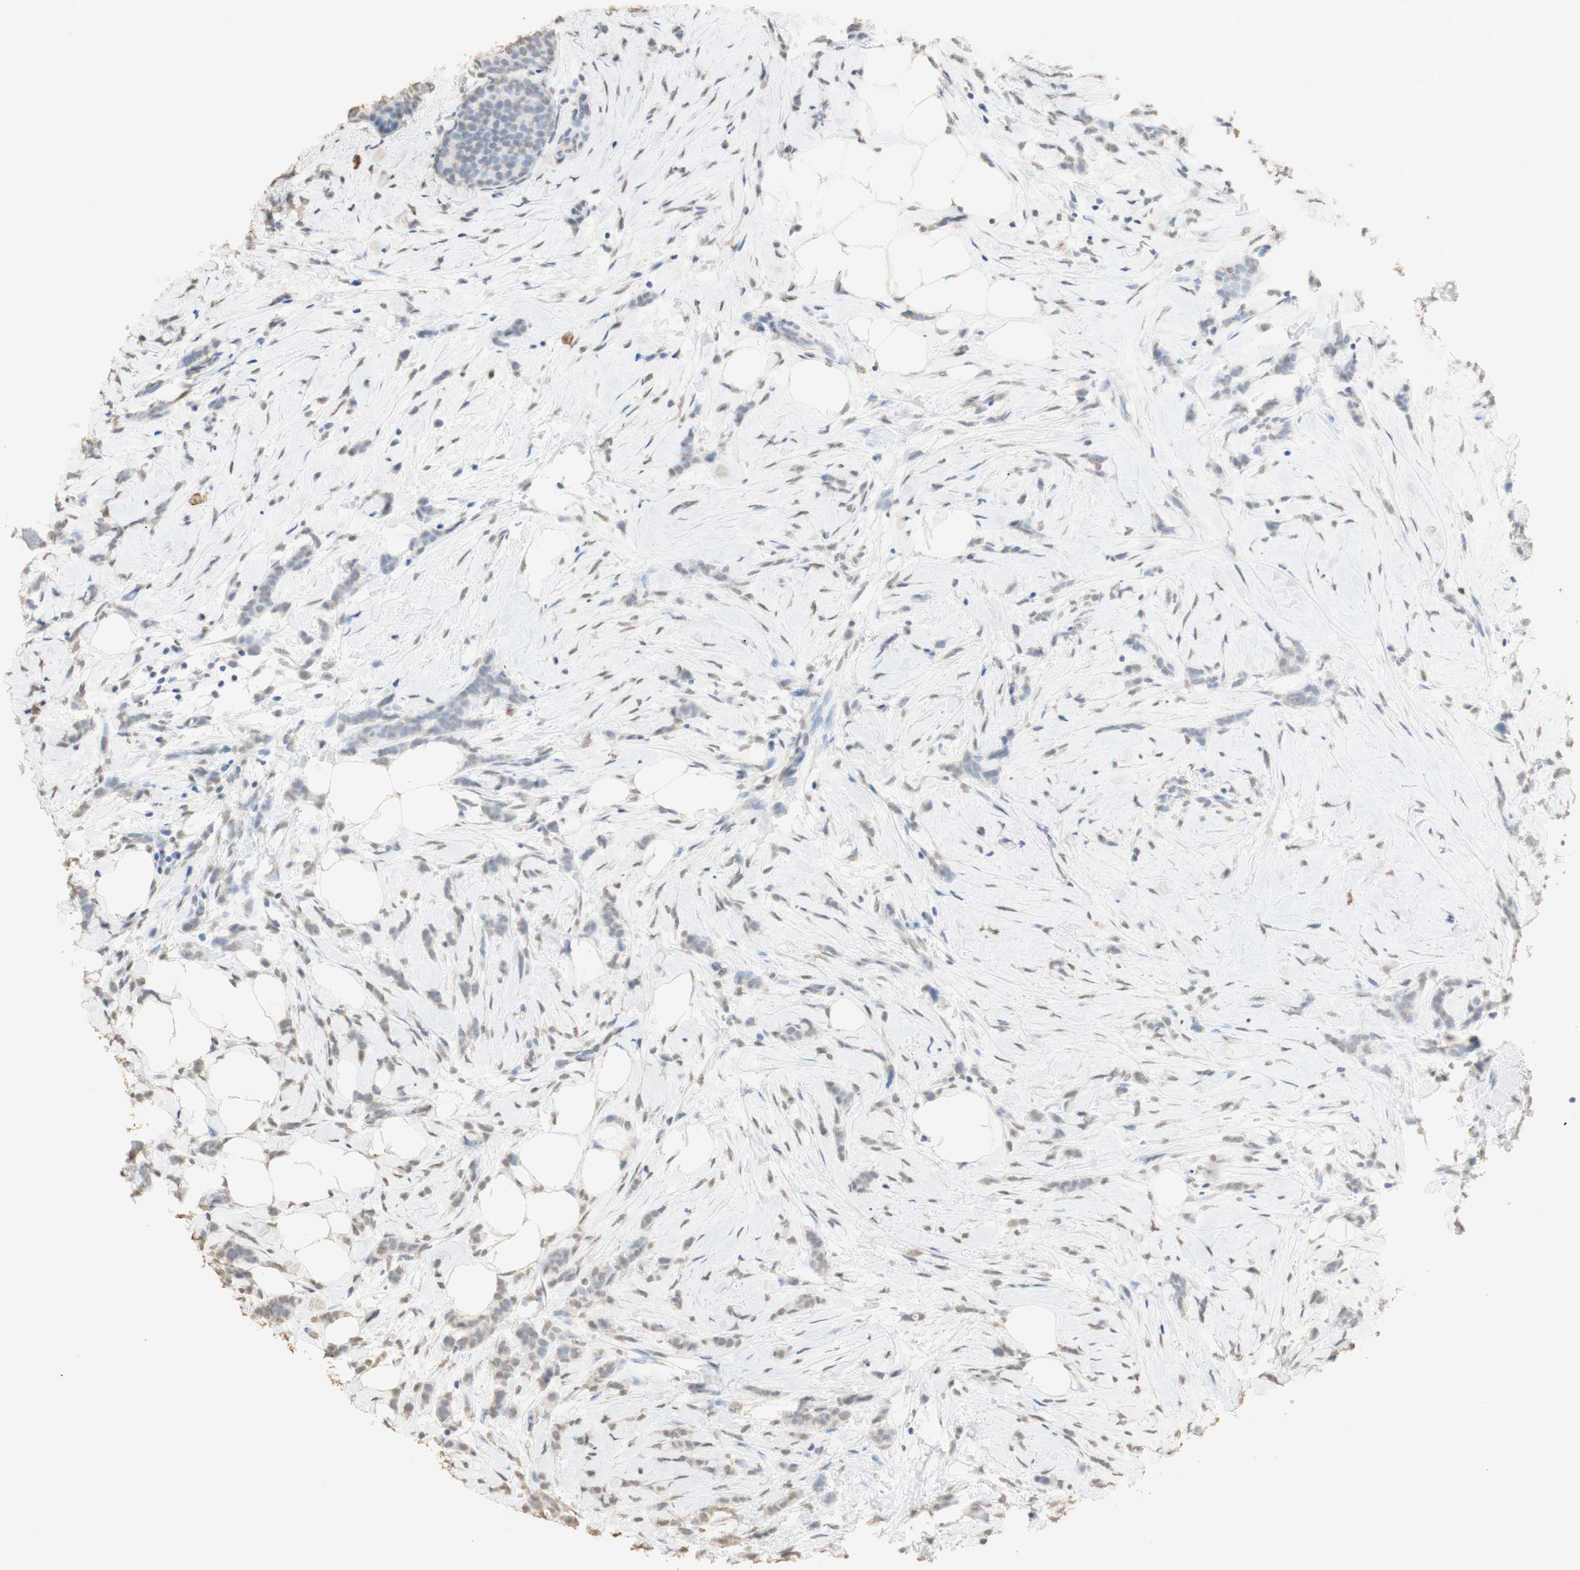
{"staining": {"intensity": "weak", "quantity": "<25%", "location": "nuclear"}, "tissue": "breast cancer", "cell_type": "Tumor cells", "image_type": "cancer", "snomed": [{"axis": "morphology", "description": "Lobular carcinoma, in situ"}, {"axis": "morphology", "description": "Lobular carcinoma"}, {"axis": "topography", "description": "Breast"}], "caption": "An image of breast cancer (lobular carcinoma) stained for a protein demonstrates no brown staining in tumor cells.", "gene": "L1CAM", "patient": {"sex": "female", "age": 41}}